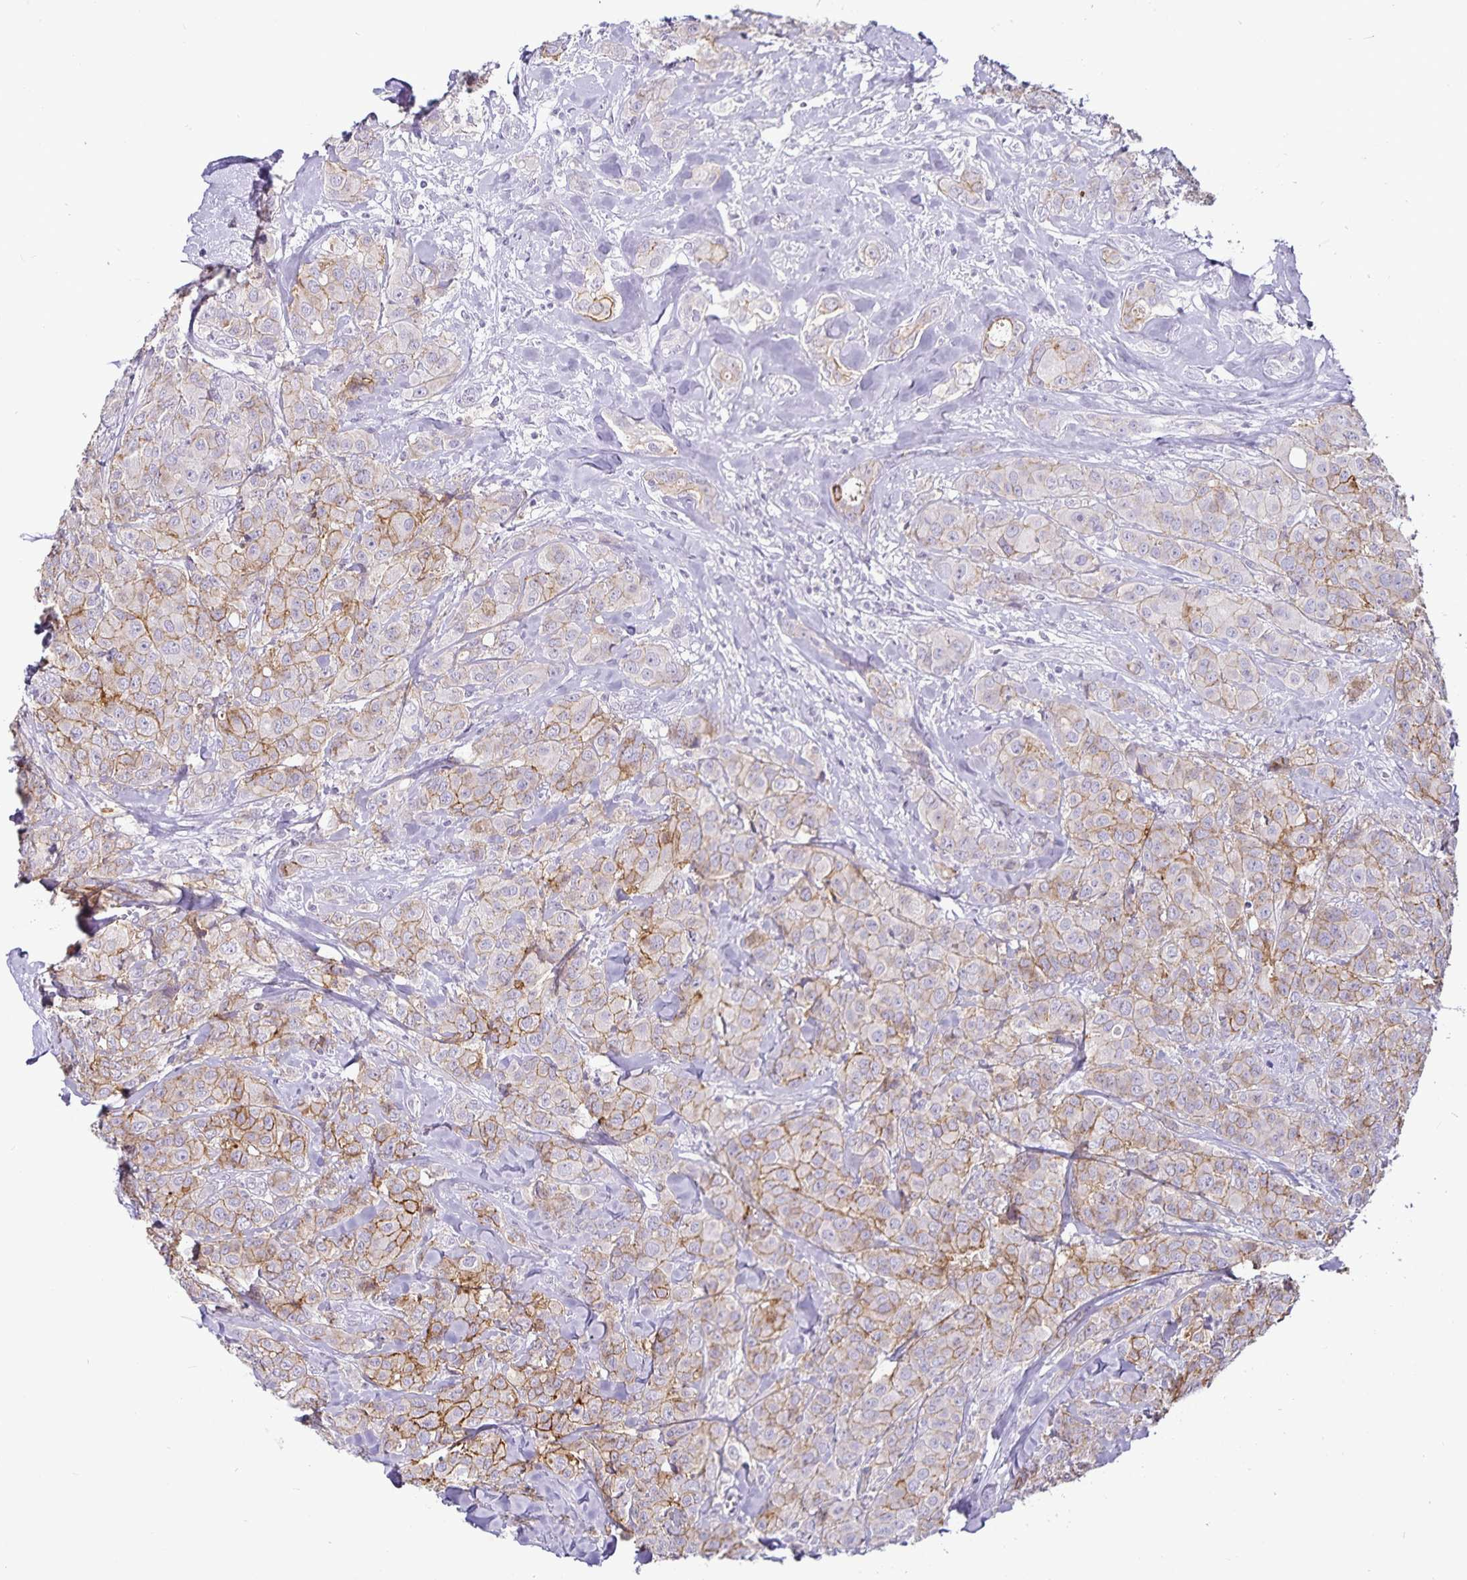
{"staining": {"intensity": "moderate", "quantity": "<25%", "location": "cytoplasmic/membranous"}, "tissue": "breast cancer", "cell_type": "Tumor cells", "image_type": "cancer", "snomed": [{"axis": "morphology", "description": "Normal tissue, NOS"}, {"axis": "morphology", "description": "Duct carcinoma"}, {"axis": "topography", "description": "Breast"}], "caption": "There is low levels of moderate cytoplasmic/membranous positivity in tumor cells of infiltrating ductal carcinoma (breast), as demonstrated by immunohistochemical staining (brown color).", "gene": "CA12", "patient": {"sex": "female", "age": 43}}